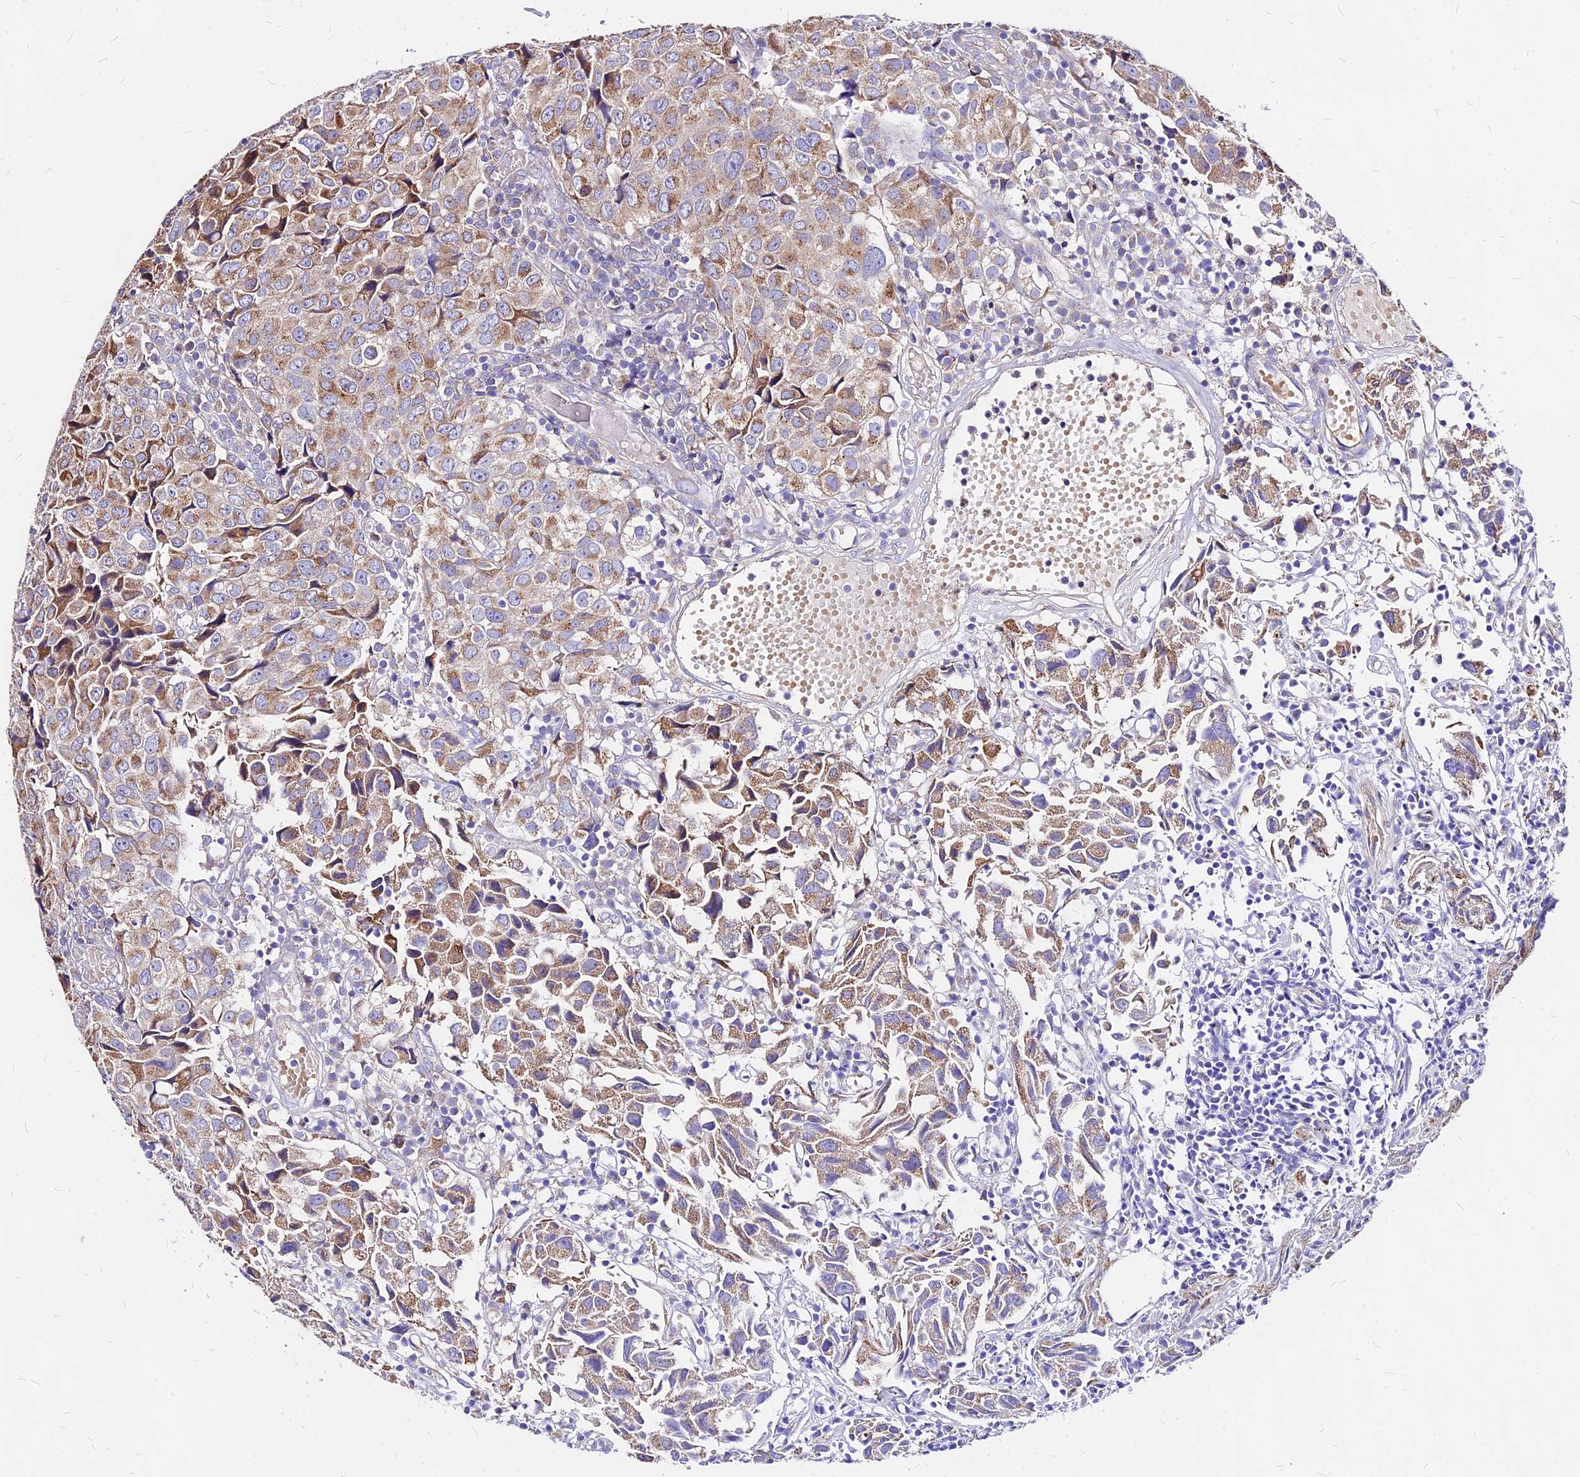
{"staining": {"intensity": "moderate", "quantity": ">75%", "location": "cytoplasmic/membranous"}, "tissue": "urothelial cancer", "cell_type": "Tumor cells", "image_type": "cancer", "snomed": [{"axis": "morphology", "description": "Urothelial carcinoma, High grade"}, {"axis": "topography", "description": "Urinary bladder"}], "caption": "About >75% of tumor cells in human urothelial cancer show moderate cytoplasmic/membranous protein staining as visualized by brown immunohistochemical staining.", "gene": "MRPL3", "patient": {"sex": "female", "age": 75}}